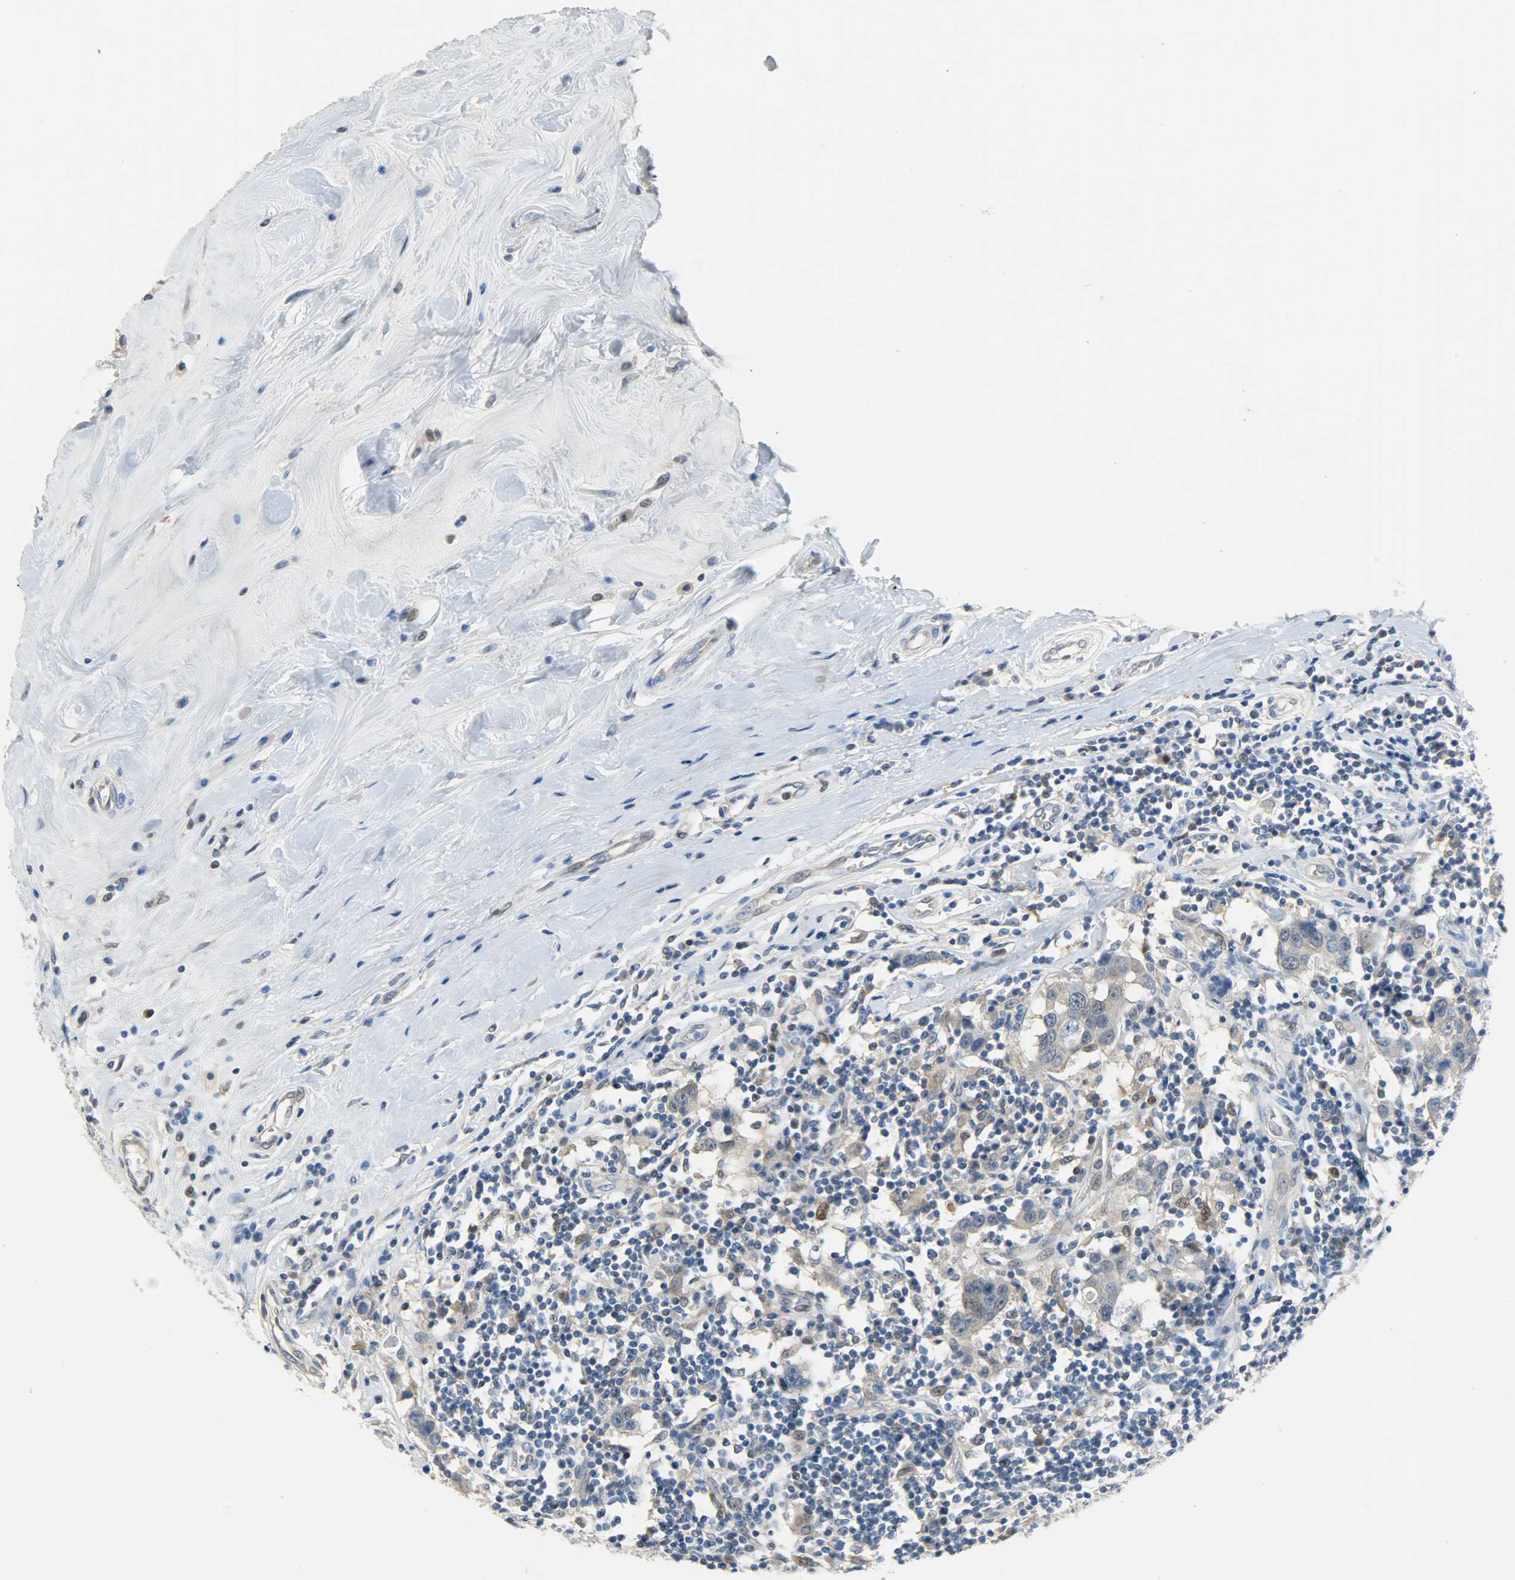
{"staining": {"intensity": "negative", "quantity": "none", "location": "none"}, "tissue": "breast cancer", "cell_type": "Tumor cells", "image_type": "cancer", "snomed": [{"axis": "morphology", "description": "Duct carcinoma"}, {"axis": "topography", "description": "Breast"}], "caption": "The IHC histopathology image has no significant expression in tumor cells of breast cancer tissue. Brightfield microscopy of IHC stained with DAB (3,3'-diaminobenzidine) (brown) and hematoxylin (blue), captured at high magnification.", "gene": "EIF4EBP1", "patient": {"sex": "female", "age": 27}}